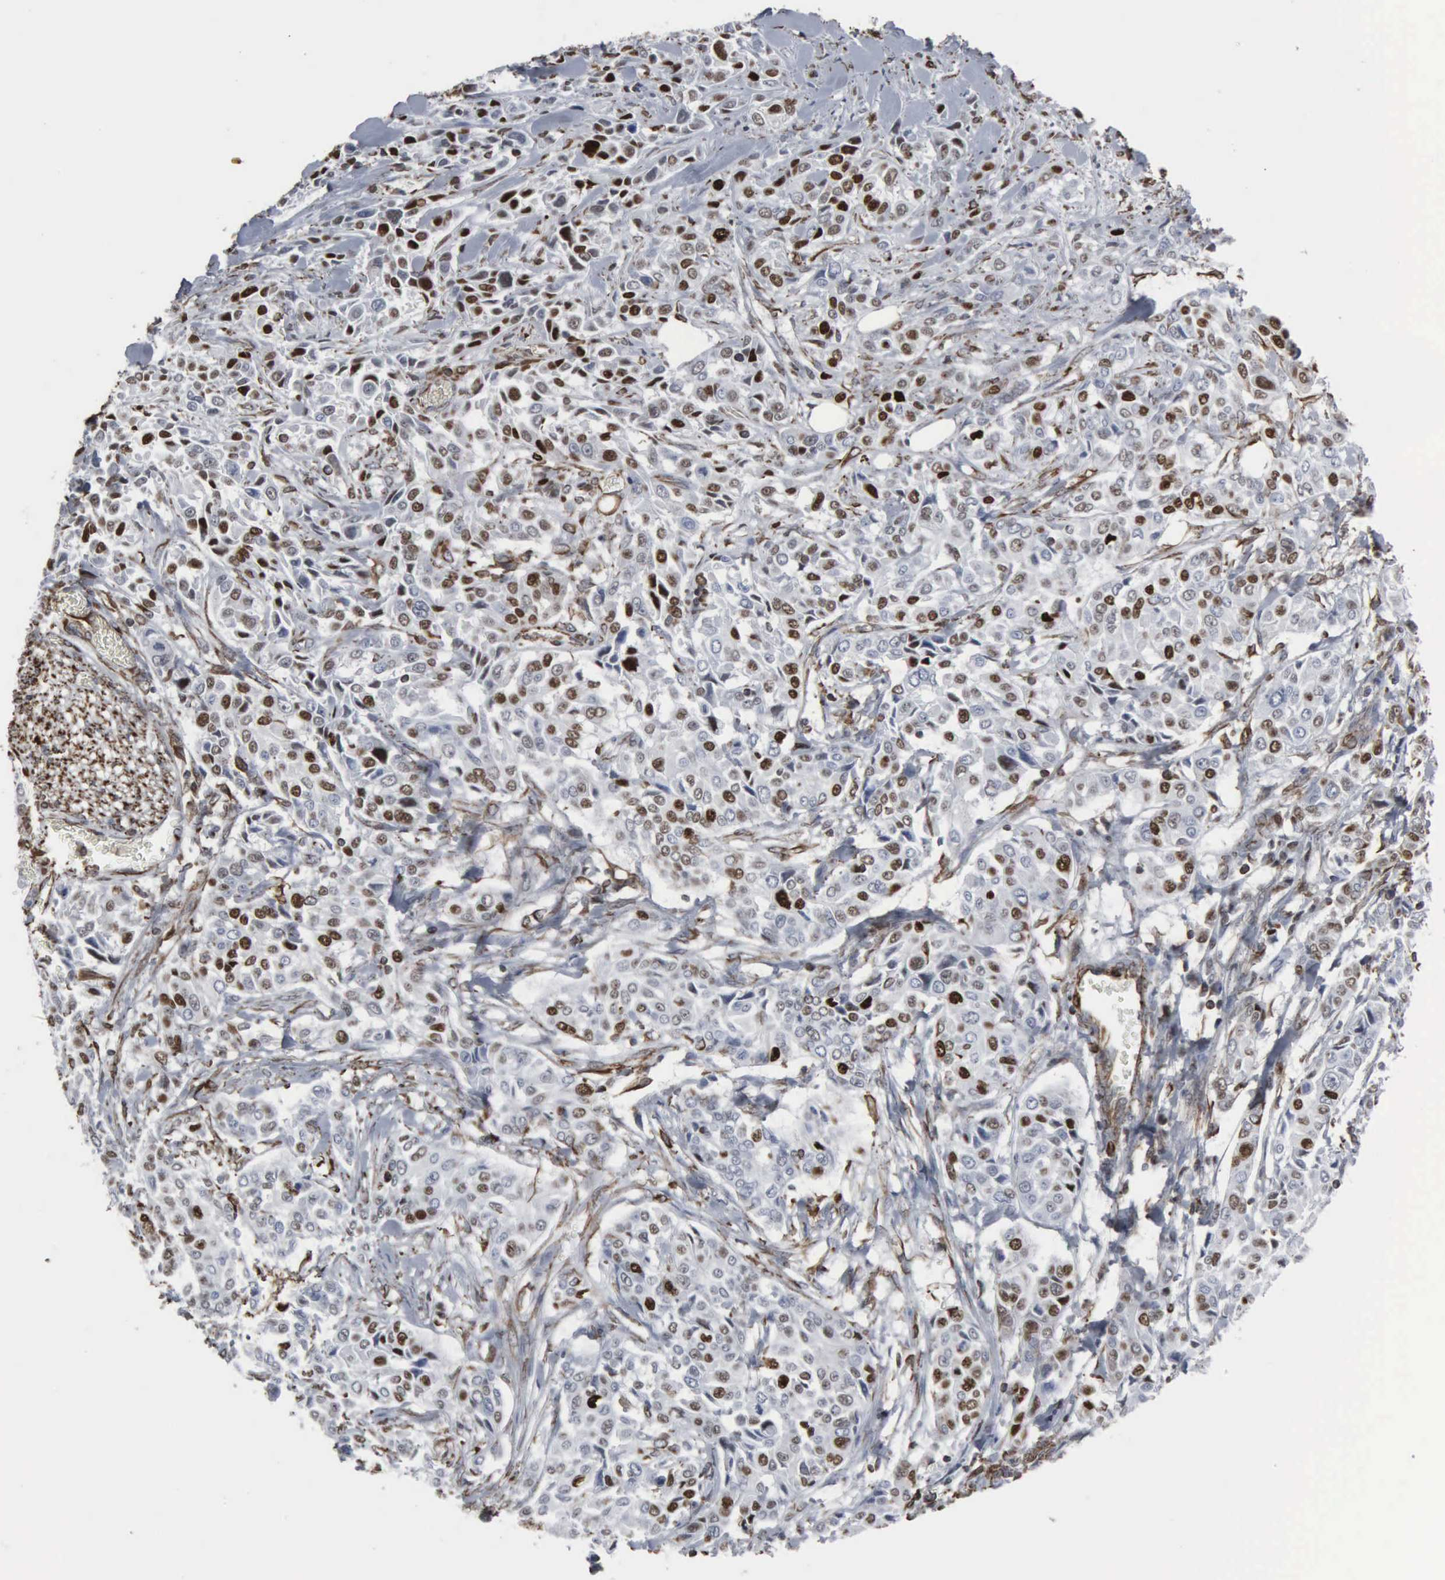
{"staining": {"intensity": "strong", "quantity": "25%-75%", "location": "nuclear"}, "tissue": "pancreatic cancer", "cell_type": "Tumor cells", "image_type": "cancer", "snomed": [{"axis": "morphology", "description": "Adenocarcinoma, NOS"}, {"axis": "topography", "description": "Pancreas"}], "caption": "Human pancreatic adenocarcinoma stained with a protein marker shows strong staining in tumor cells.", "gene": "CCNE1", "patient": {"sex": "female", "age": 52}}